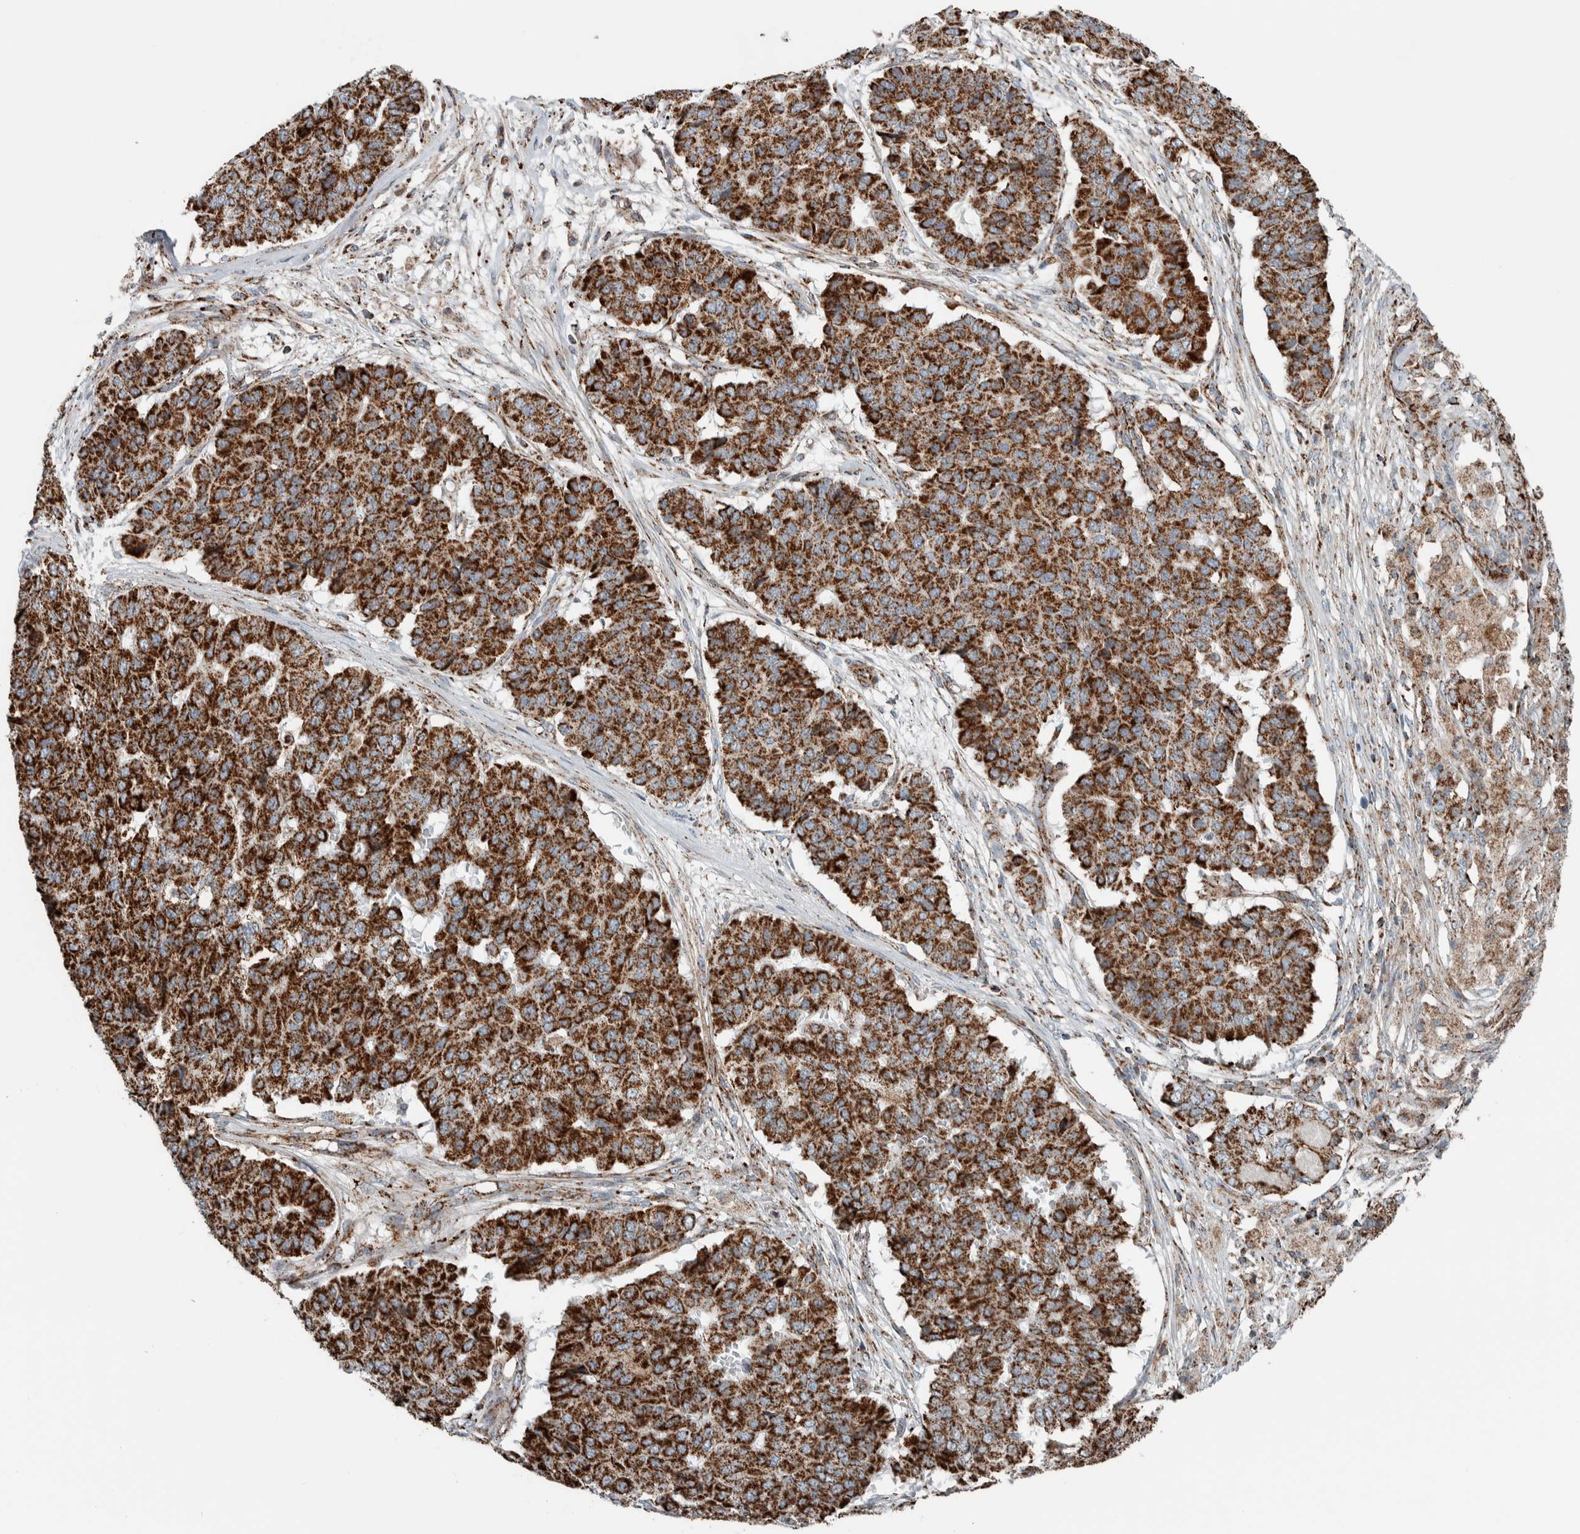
{"staining": {"intensity": "strong", "quantity": ">75%", "location": "cytoplasmic/membranous"}, "tissue": "pancreatic cancer", "cell_type": "Tumor cells", "image_type": "cancer", "snomed": [{"axis": "morphology", "description": "Adenocarcinoma, NOS"}, {"axis": "topography", "description": "Pancreas"}], "caption": "Immunohistochemistry staining of pancreatic cancer (adenocarcinoma), which demonstrates high levels of strong cytoplasmic/membranous expression in approximately >75% of tumor cells indicating strong cytoplasmic/membranous protein expression. The staining was performed using DAB (3,3'-diaminobenzidine) (brown) for protein detection and nuclei were counterstained in hematoxylin (blue).", "gene": "CNTROB", "patient": {"sex": "male", "age": 50}}